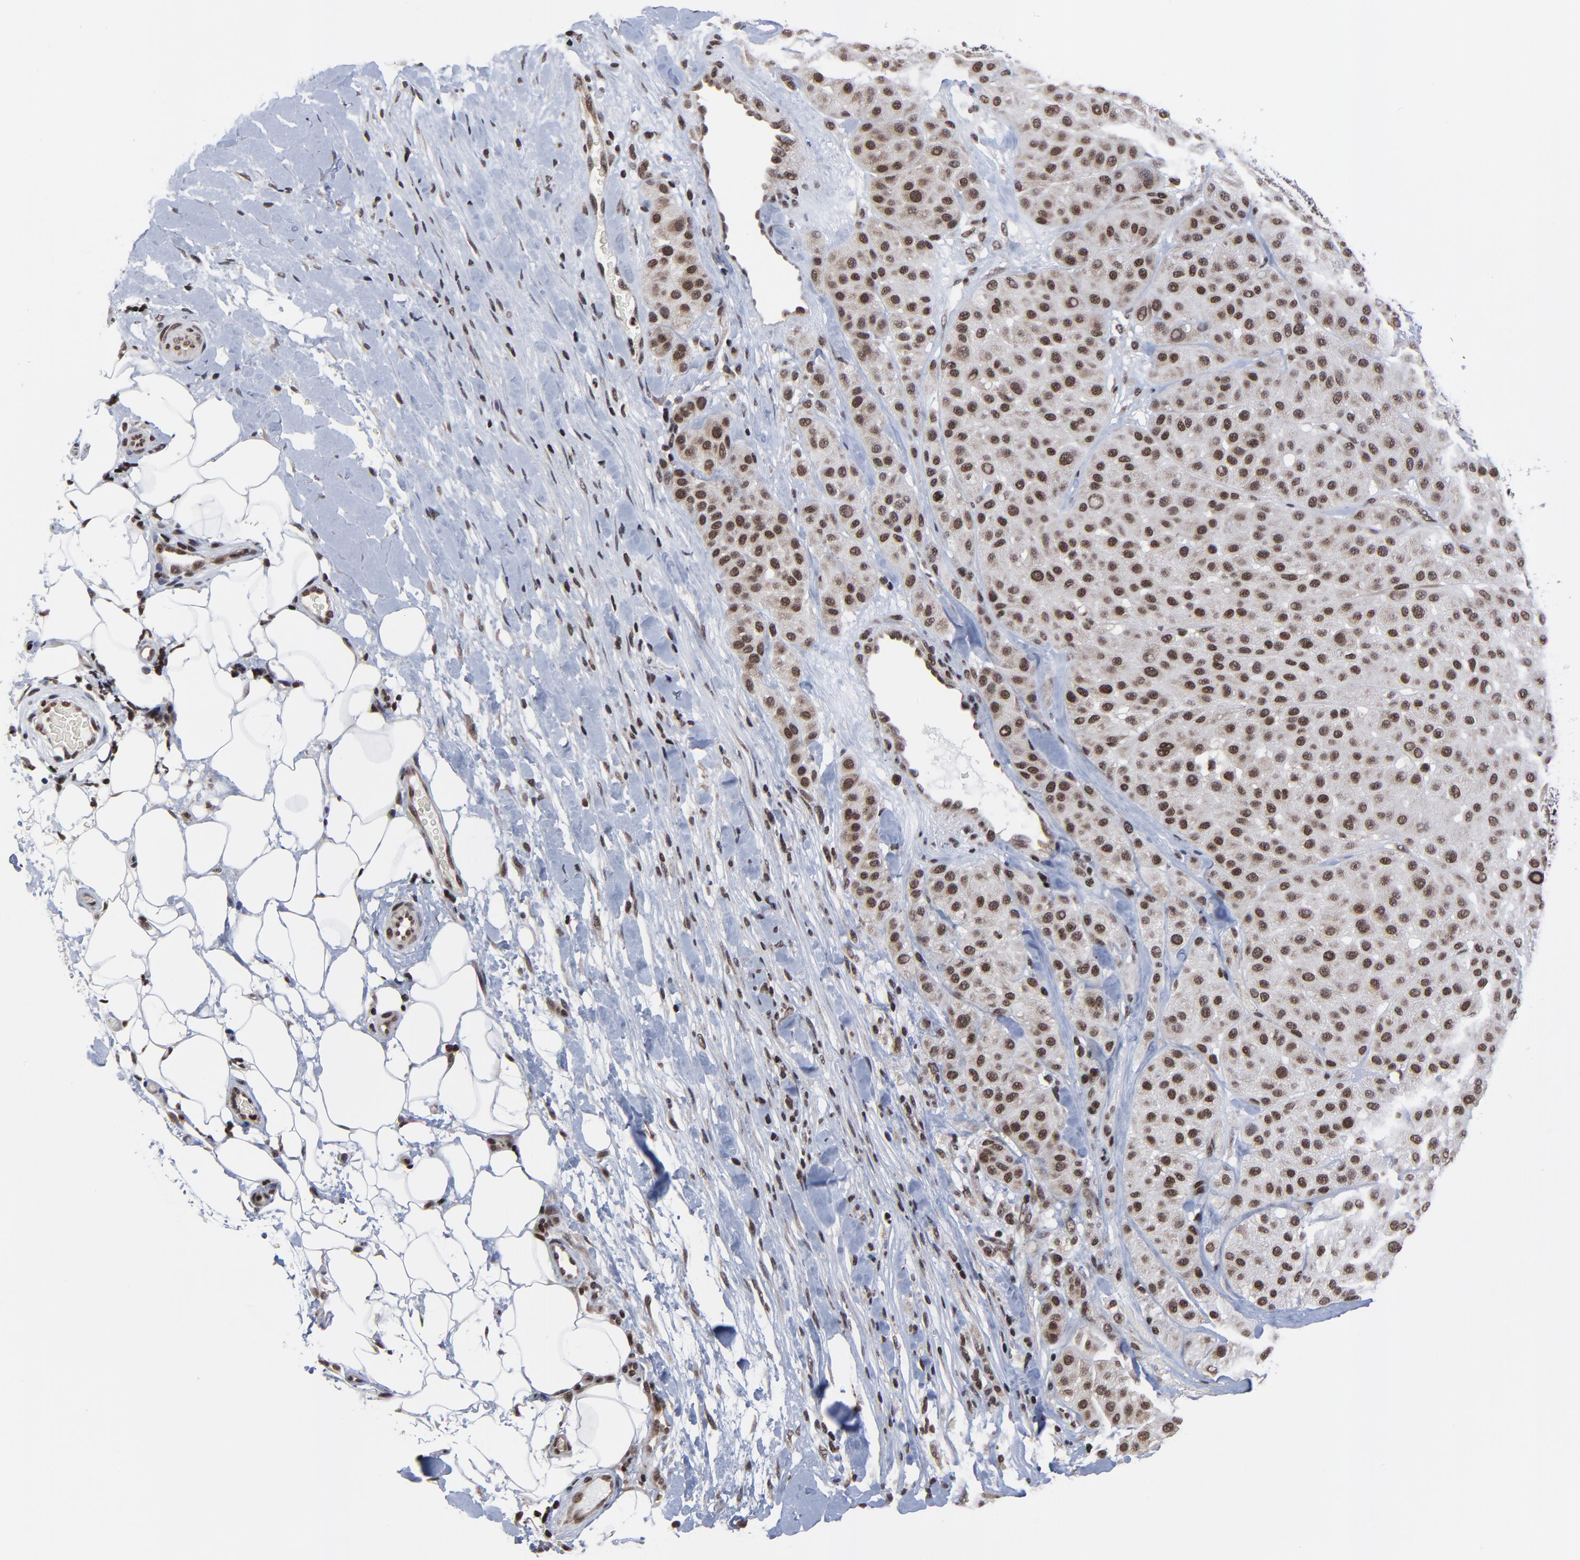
{"staining": {"intensity": "strong", "quantity": ">75%", "location": "nuclear"}, "tissue": "melanoma", "cell_type": "Tumor cells", "image_type": "cancer", "snomed": [{"axis": "morphology", "description": "Normal tissue, NOS"}, {"axis": "morphology", "description": "Malignant melanoma, Metastatic site"}, {"axis": "topography", "description": "Skin"}], "caption": "Melanoma stained with DAB (3,3'-diaminobenzidine) IHC demonstrates high levels of strong nuclear expression in about >75% of tumor cells.", "gene": "ZNF777", "patient": {"sex": "male", "age": 41}}